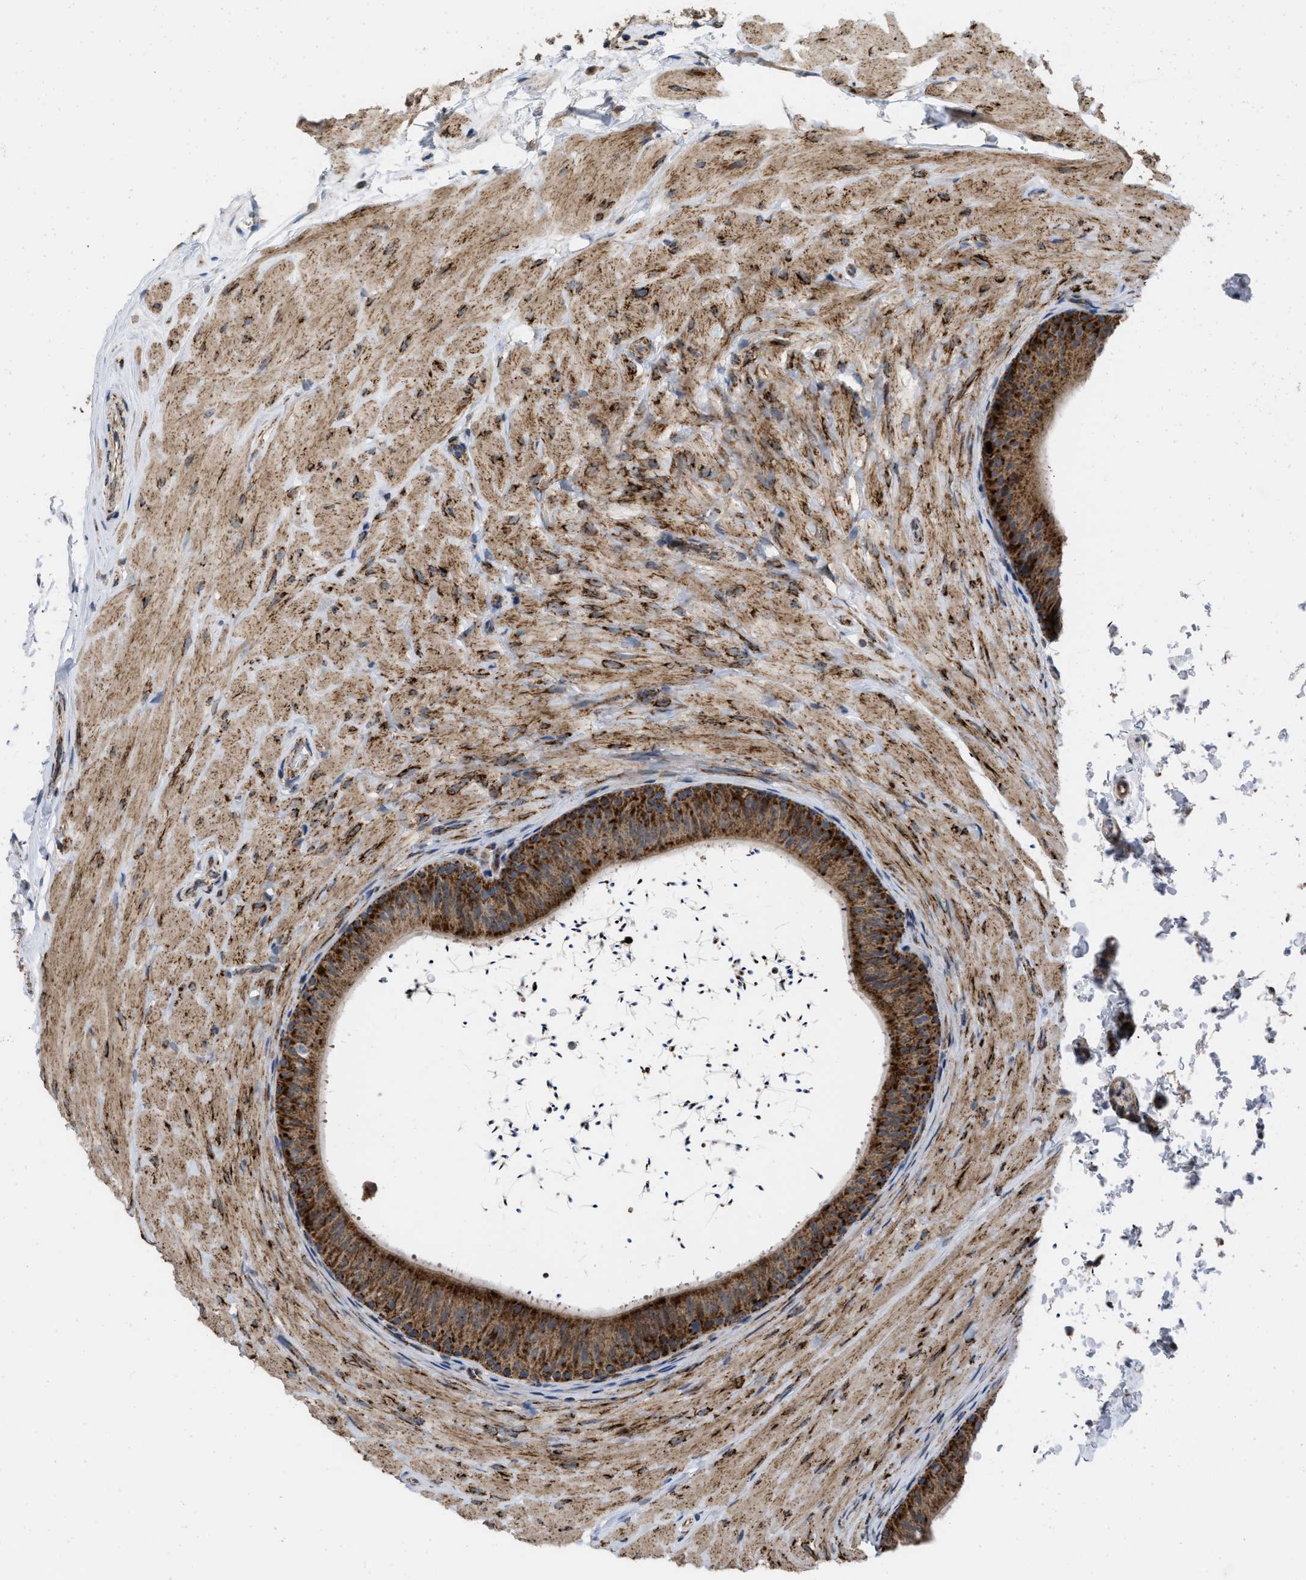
{"staining": {"intensity": "strong", "quantity": ">75%", "location": "cytoplasmic/membranous"}, "tissue": "epididymis", "cell_type": "Glandular cells", "image_type": "normal", "snomed": [{"axis": "morphology", "description": "Normal tissue, NOS"}, {"axis": "topography", "description": "Epididymis"}], "caption": "Immunohistochemistry (IHC) photomicrograph of normal epididymis: human epididymis stained using immunohistochemistry reveals high levels of strong protein expression localized specifically in the cytoplasmic/membranous of glandular cells, appearing as a cytoplasmic/membranous brown color.", "gene": "AKAP1", "patient": {"sex": "male", "age": 34}}